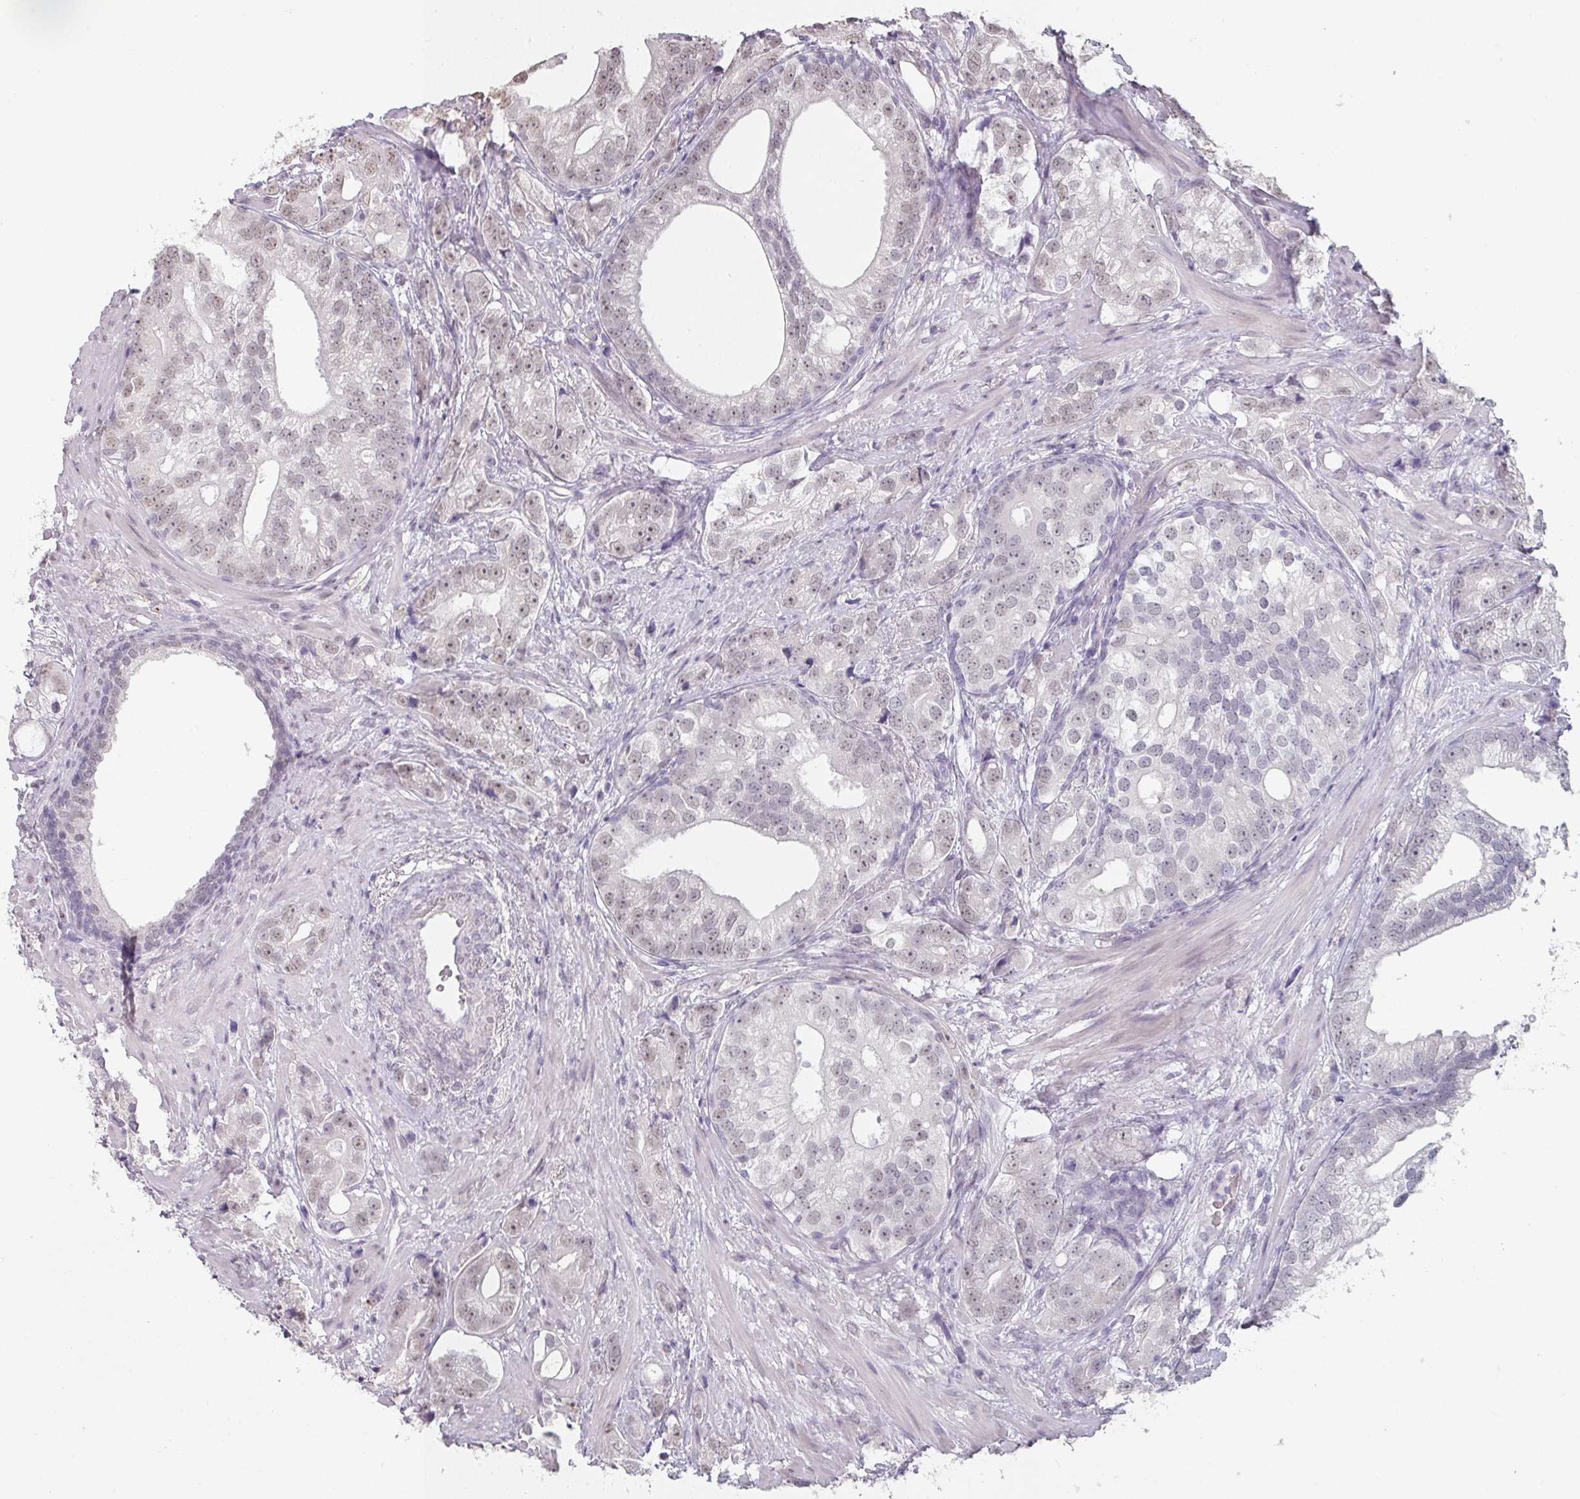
{"staining": {"intensity": "weak", "quantity": "<25%", "location": "nuclear"}, "tissue": "prostate cancer", "cell_type": "Tumor cells", "image_type": "cancer", "snomed": [{"axis": "morphology", "description": "Adenocarcinoma, High grade"}, {"axis": "topography", "description": "Prostate"}], "caption": "DAB (3,3'-diaminobenzidine) immunohistochemical staining of adenocarcinoma (high-grade) (prostate) reveals no significant positivity in tumor cells. Nuclei are stained in blue.", "gene": "SPRR1A", "patient": {"sex": "male", "age": 75}}